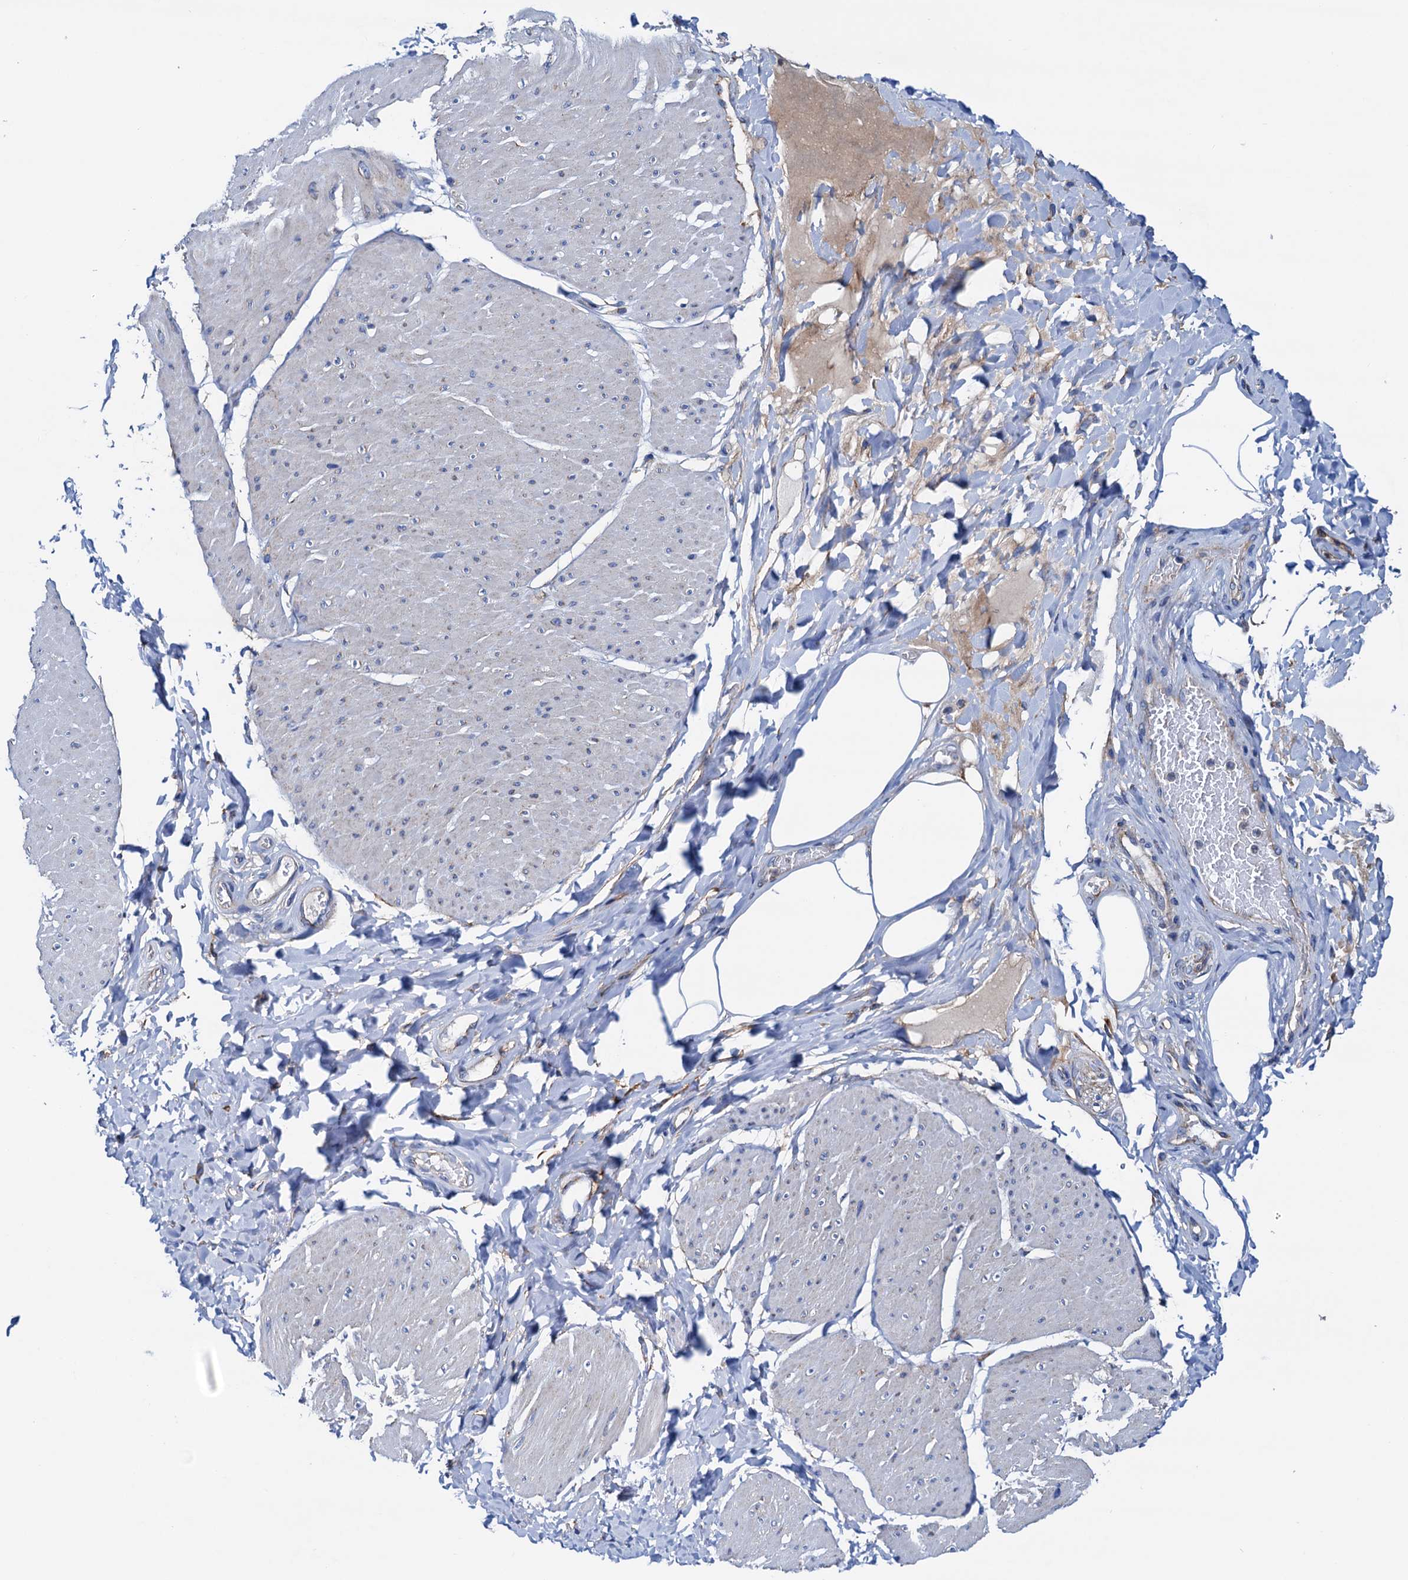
{"staining": {"intensity": "negative", "quantity": "none", "location": "none"}, "tissue": "smooth muscle", "cell_type": "Smooth muscle cells", "image_type": "normal", "snomed": [{"axis": "morphology", "description": "Urothelial carcinoma, High grade"}, {"axis": "topography", "description": "Urinary bladder"}], "caption": "Immunohistochemistry (IHC) image of unremarkable human smooth muscle stained for a protein (brown), which demonstrates no expression in smooth muscle cells. (Immunohistochemistry (IHC), brightfield microscopy, high magnification).", "gene": "RASSF9", "patient": {"sex": "male", "age": 46}}